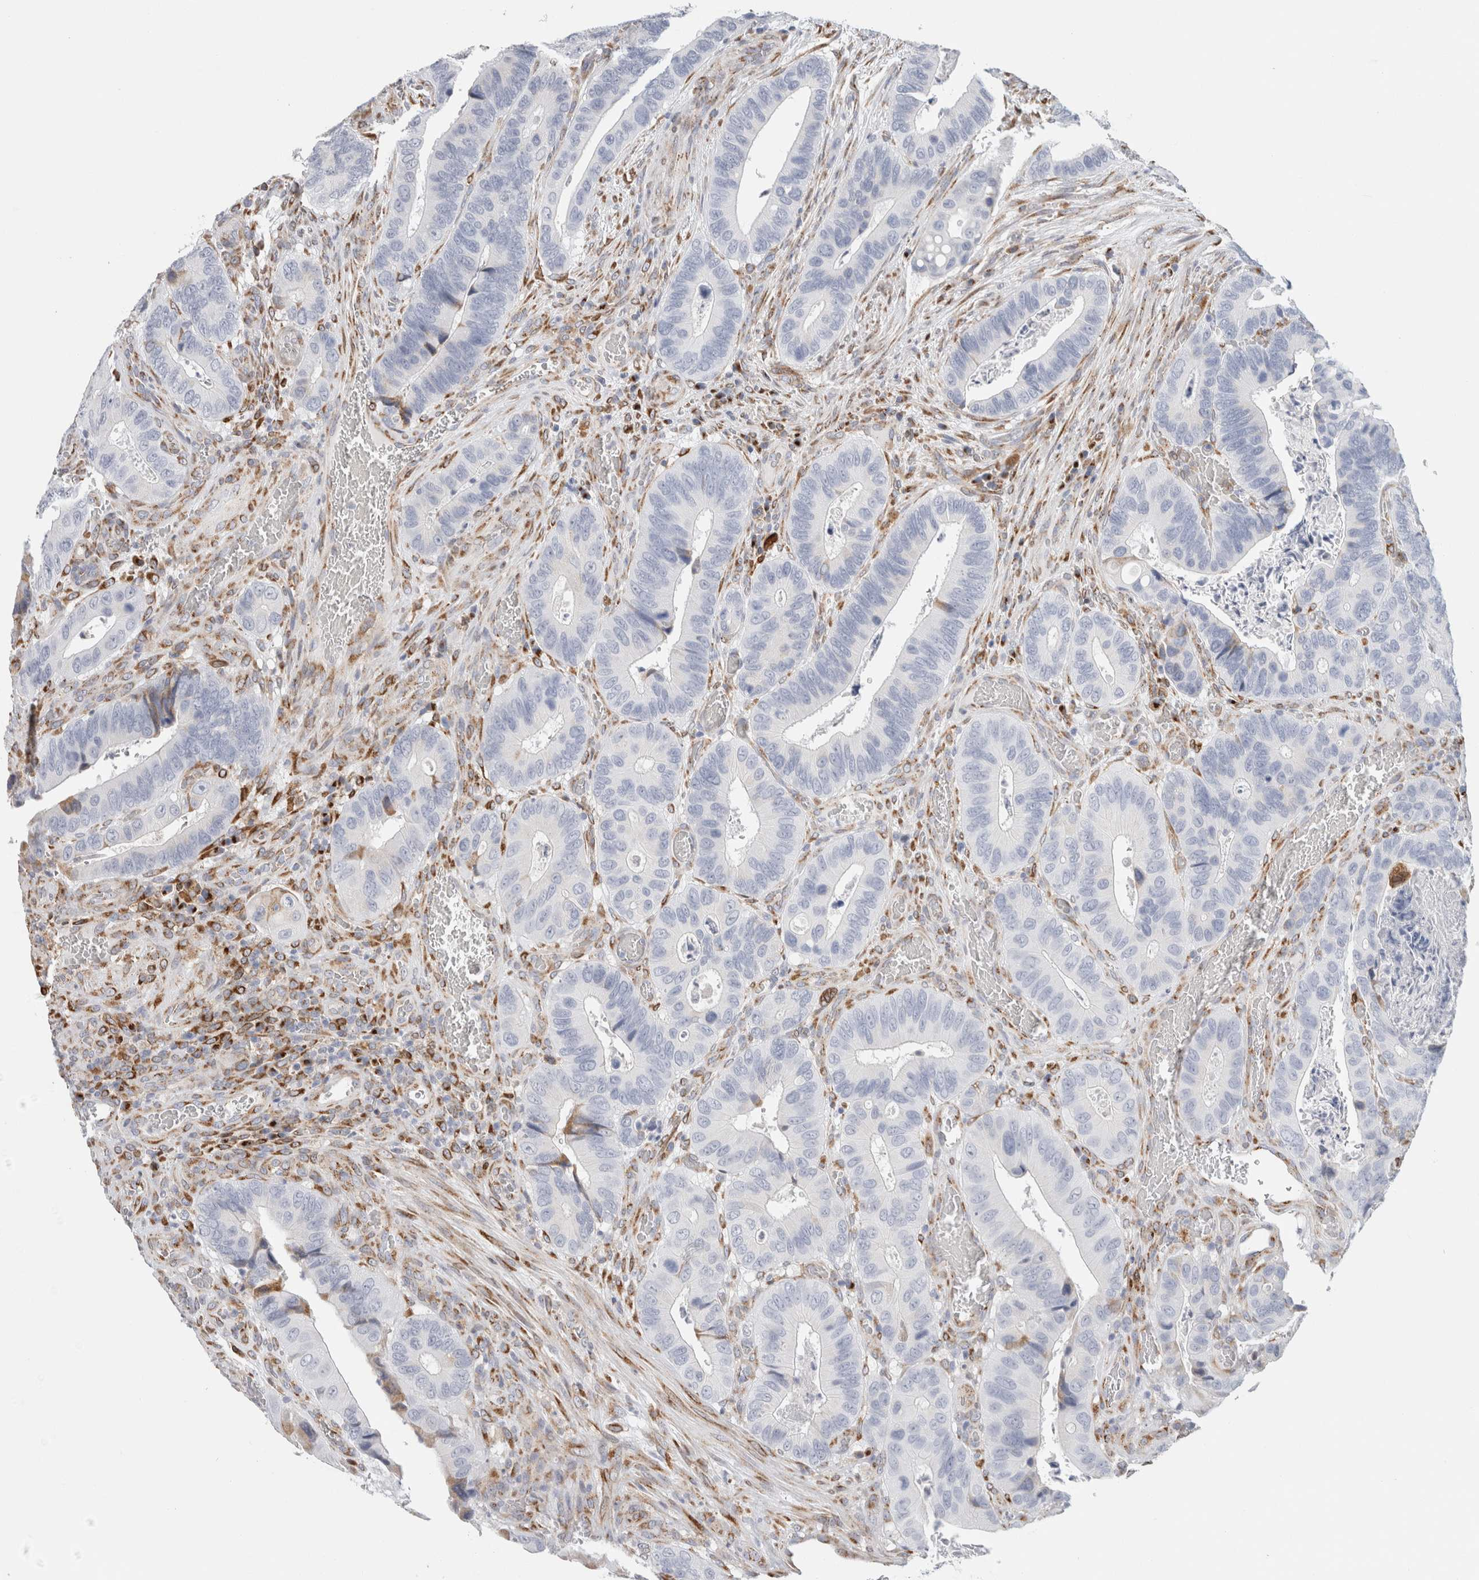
{"staining": {"intensity": "weak", "quantity": "<25%", "location": "cytoplasmic/membranous"}, "tissue": "colorectal cancer", "cell_type": "Tumor cells", "image_type": "cancer", "snomed": [{"axis": "morphology", "description": "Adenocarcinoma, NOS"}, {"axis": "topography", "description": "Colon"}], "caption": "IHC photomicrograph of neoplastic tissue: colorectal cancer stained with DAB reveals no significant protein positivity in tumor cells. (DAB (3,3'-diaminobenzidine) immunohistochemistry (IHC), high magnification).", "gene": "MCFD2", "patient": {"sex": "male", "age": 72}}